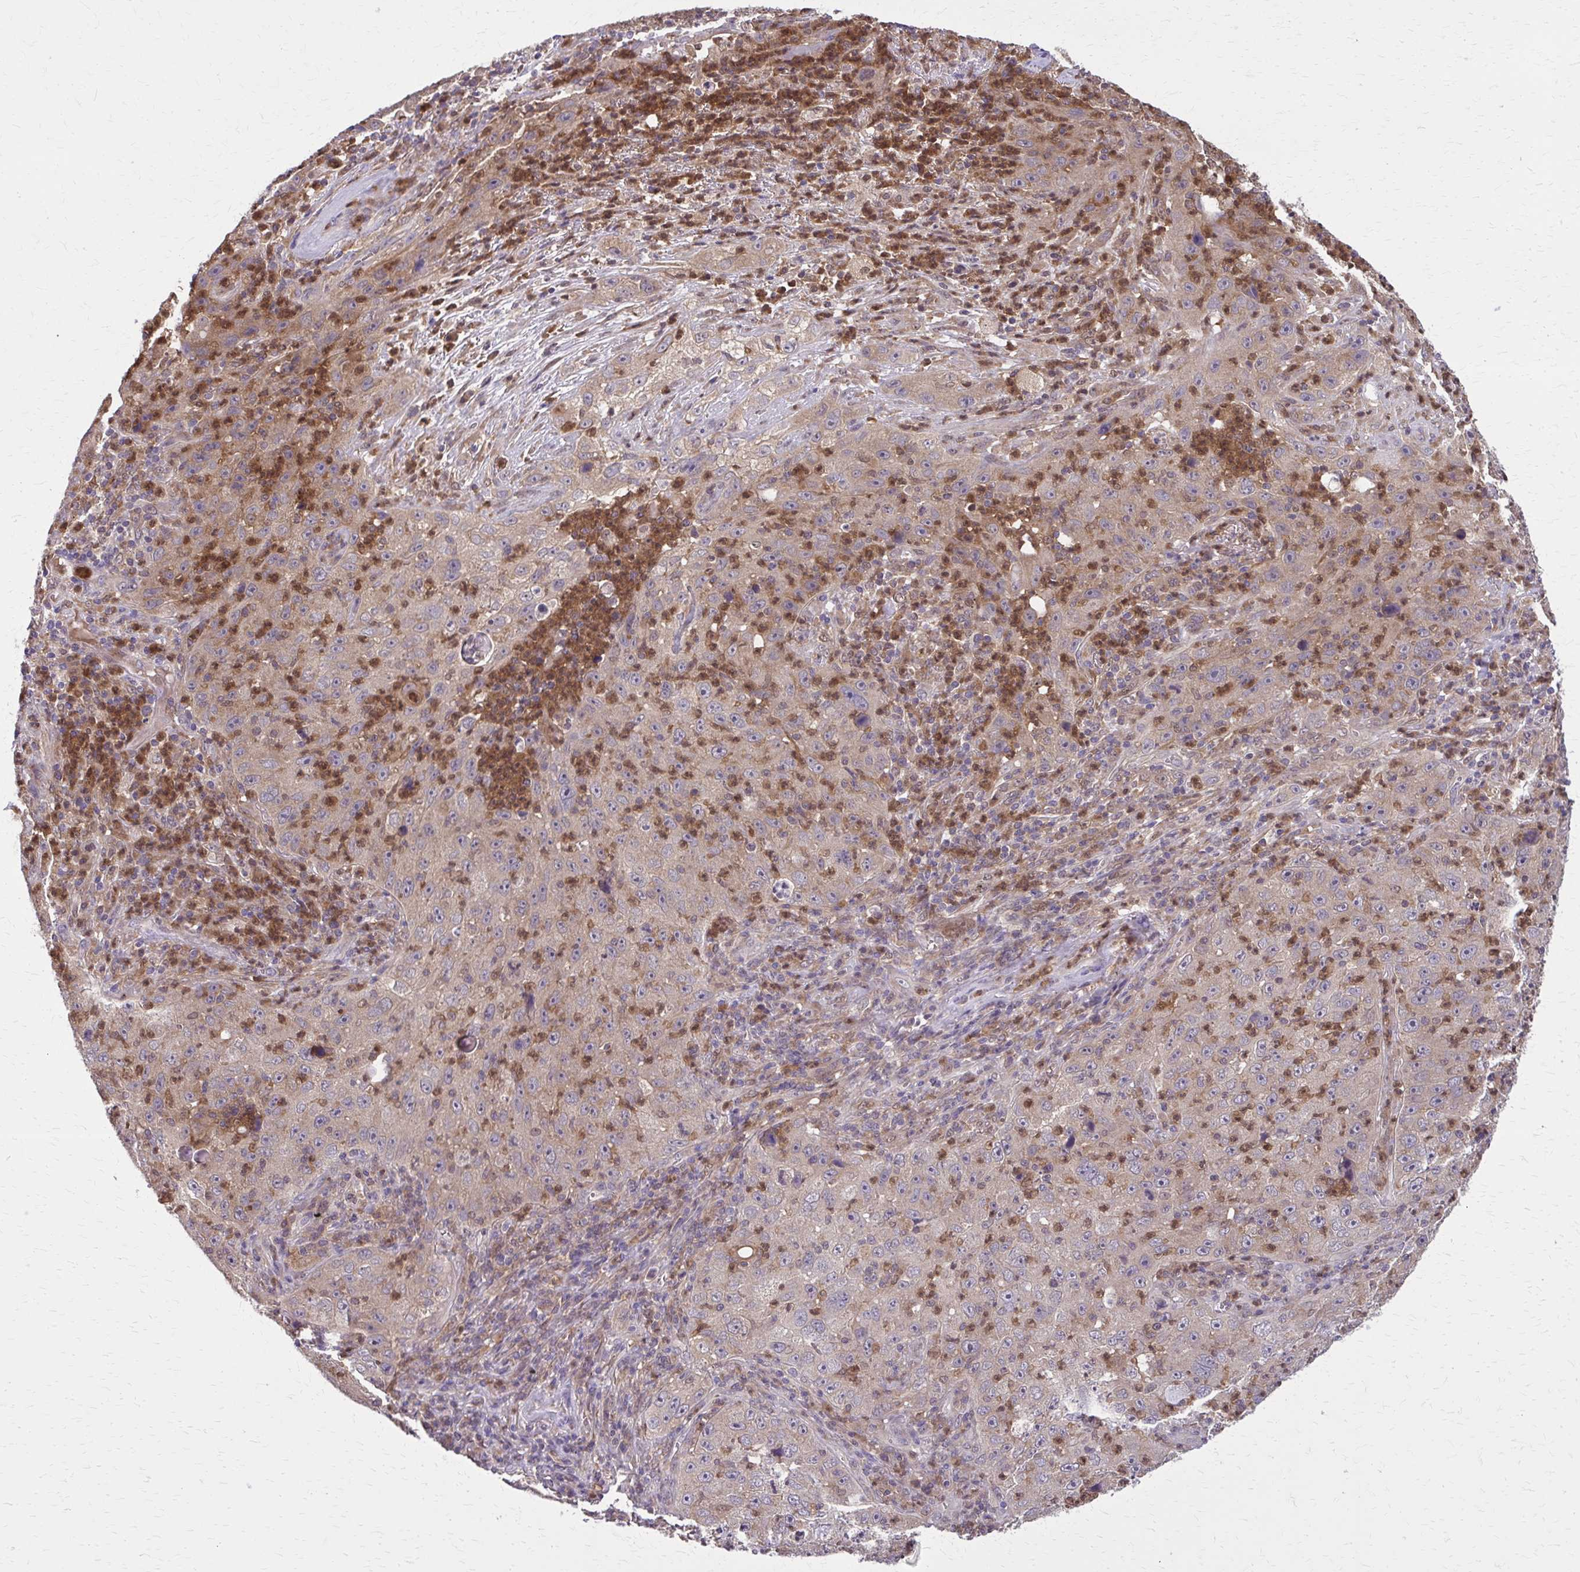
{"staining": {"intensity": "weak", "quantity": "25%-75%", "location": "cytoplasmic/membranous"}, "tissue": "lung cancer", "cell_type": "Tumor cells", "image_type": "cancer", "snomed": [{"axis": "morphology", "description": "Squamous cell carcinoma, NOS"}, {"axis": "topography", "description": "Lung"}], "caption": "Protein analysis of lung cancer (squamous cell carcinoma) tissue shows weak cytoplasmic/membranous positivity in approximately 25%-75% of tumor cells. (Stains: DAB in brown, nuclei in blue, Microscopy: brightfield microscopy at high magnification).", "gene": "NRBF2", "patient": {"sex": "male", "age": 71}}